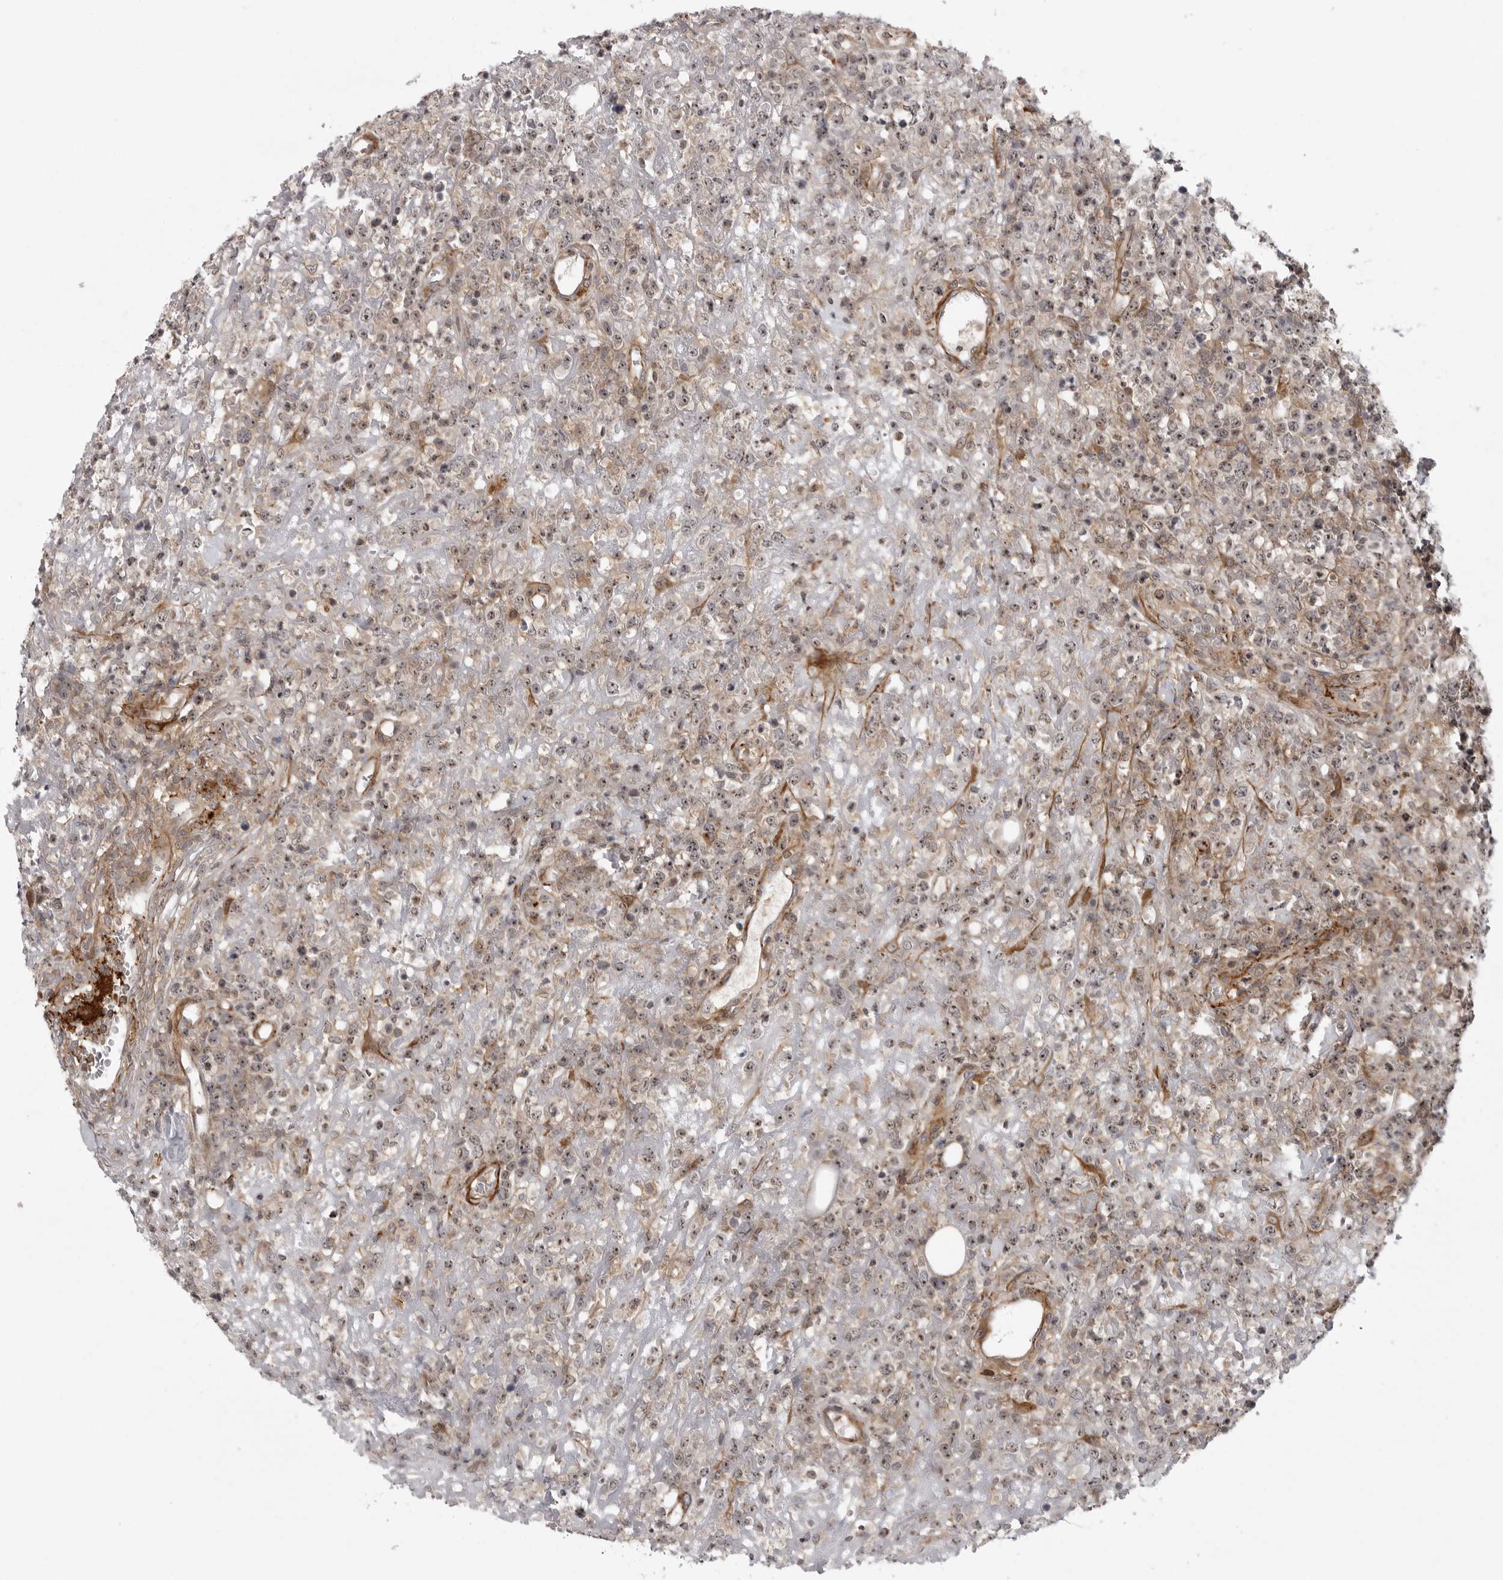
{"staining": {"intensity": "moderate", "quantity": ">75%", "location": "nuclear"}, "tissue": "lymphoma", "cell_type": "Tumor cells", "image_type": "cancer", "snomed": [{"axis": "morphology", "description": "Malignant lymphoma, non-Hodgkin's type, High grade"}, {"axis": "topography", "description": "Colon"}], "caption": "Tumor cells exhibit moderate nuclear staining in about >75% of cells in malignant lymphoma, non-Hodgkin's type (high-grade).", "gene": "TUT4", "patient": {"sex": "female", "age": 53}}